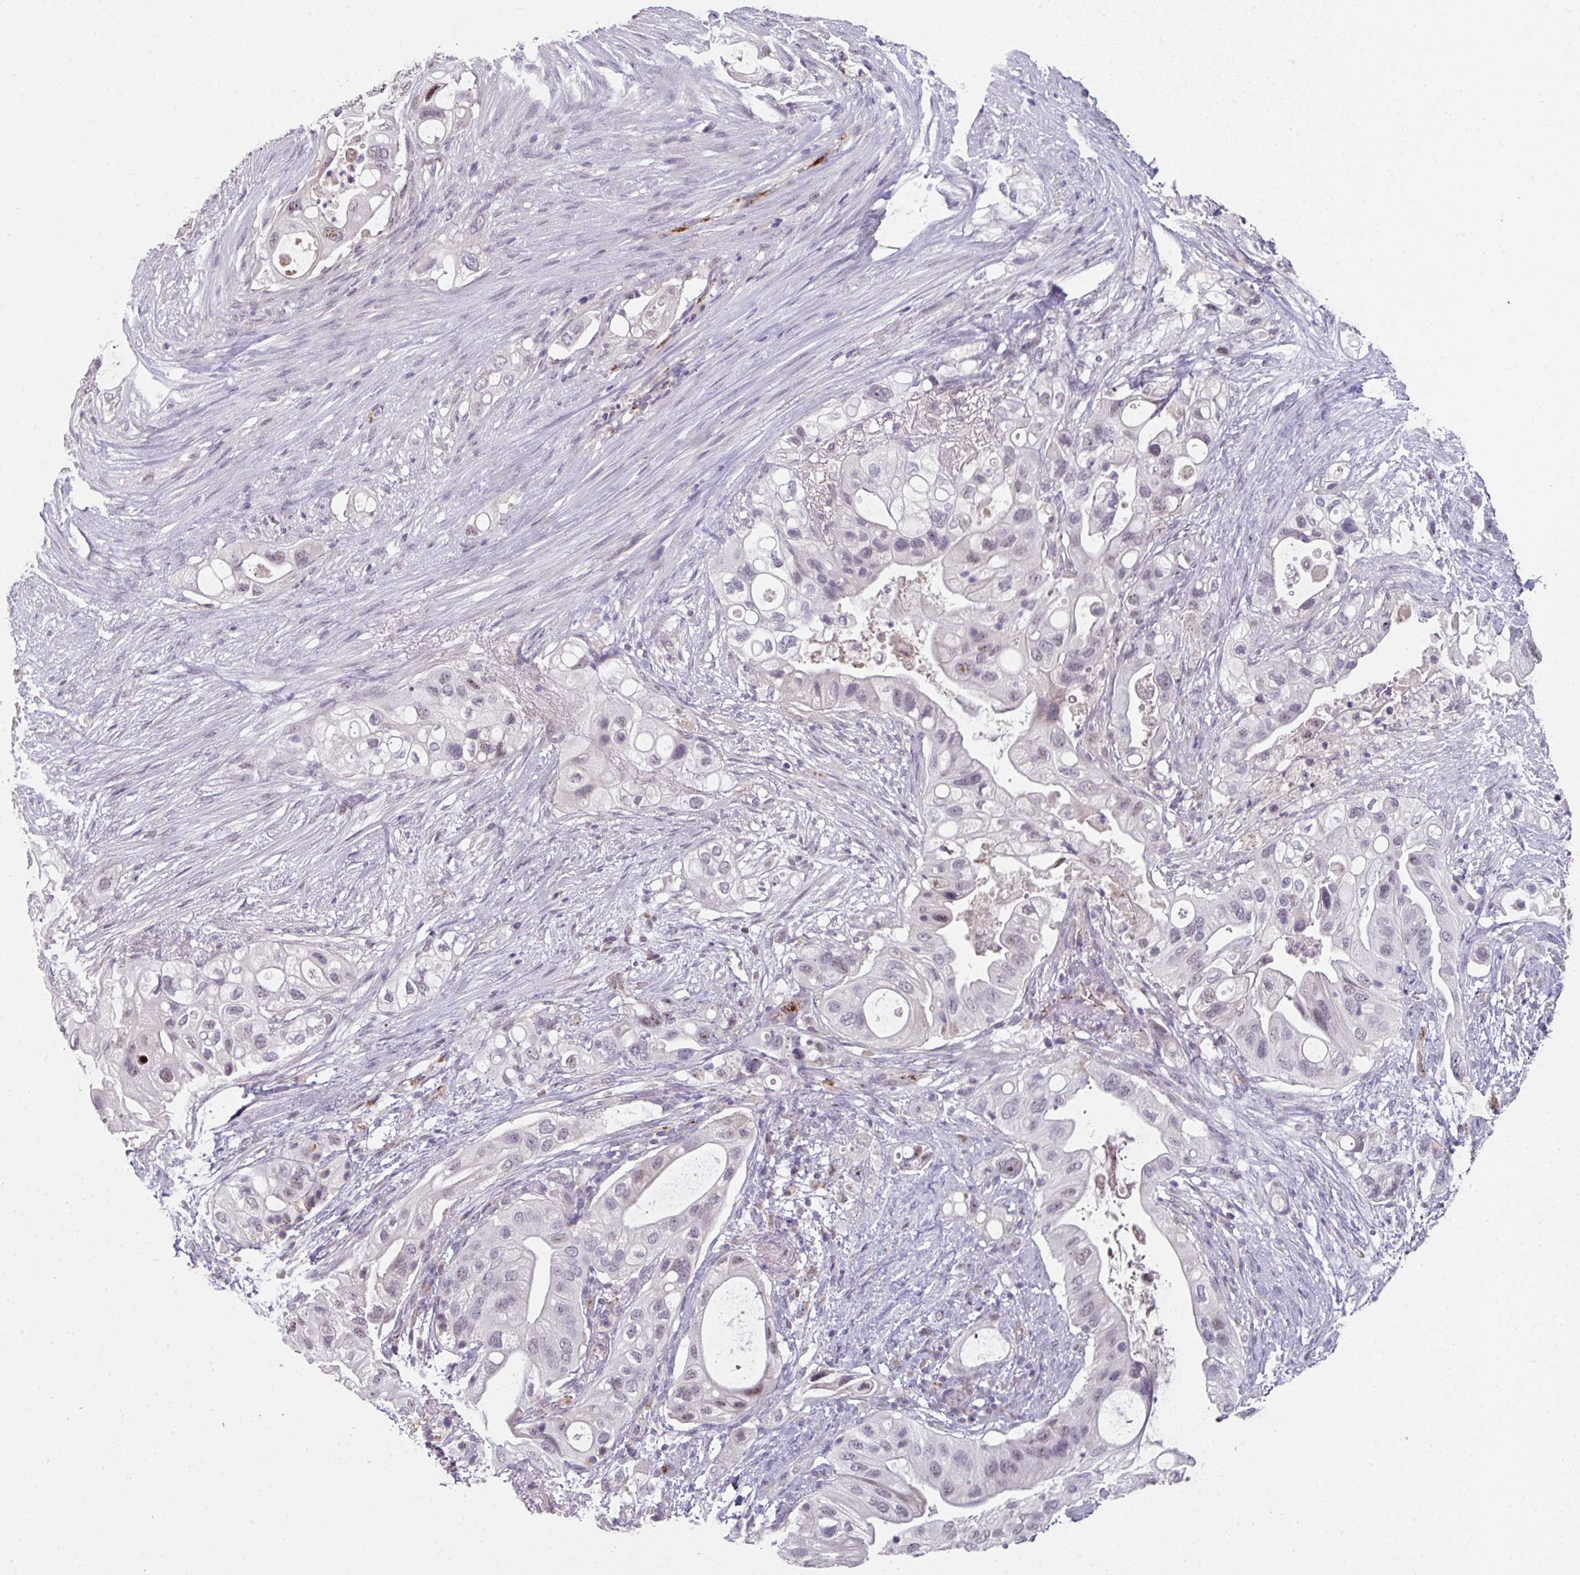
{"staining": {"intensity": "moderate", "quantity": "<25%", "location": "nuclear"}, "tissue": "pancreatic cancer", "cell_type": "Tumor cells", "image_type": "cancer", "snomed": [{"axis": "morphology", "description": "Adenocarcinoma, NOS"}, {"axis": "topography", "description": "Pancreas"}], "caption": "Protein expression analysis of human pancreatic cancer reveals moderate nuclear positivity in approximately <25% of tumor cells.", "gene": "SIDT2", "patient": {"sex": "female", "age": 72}}